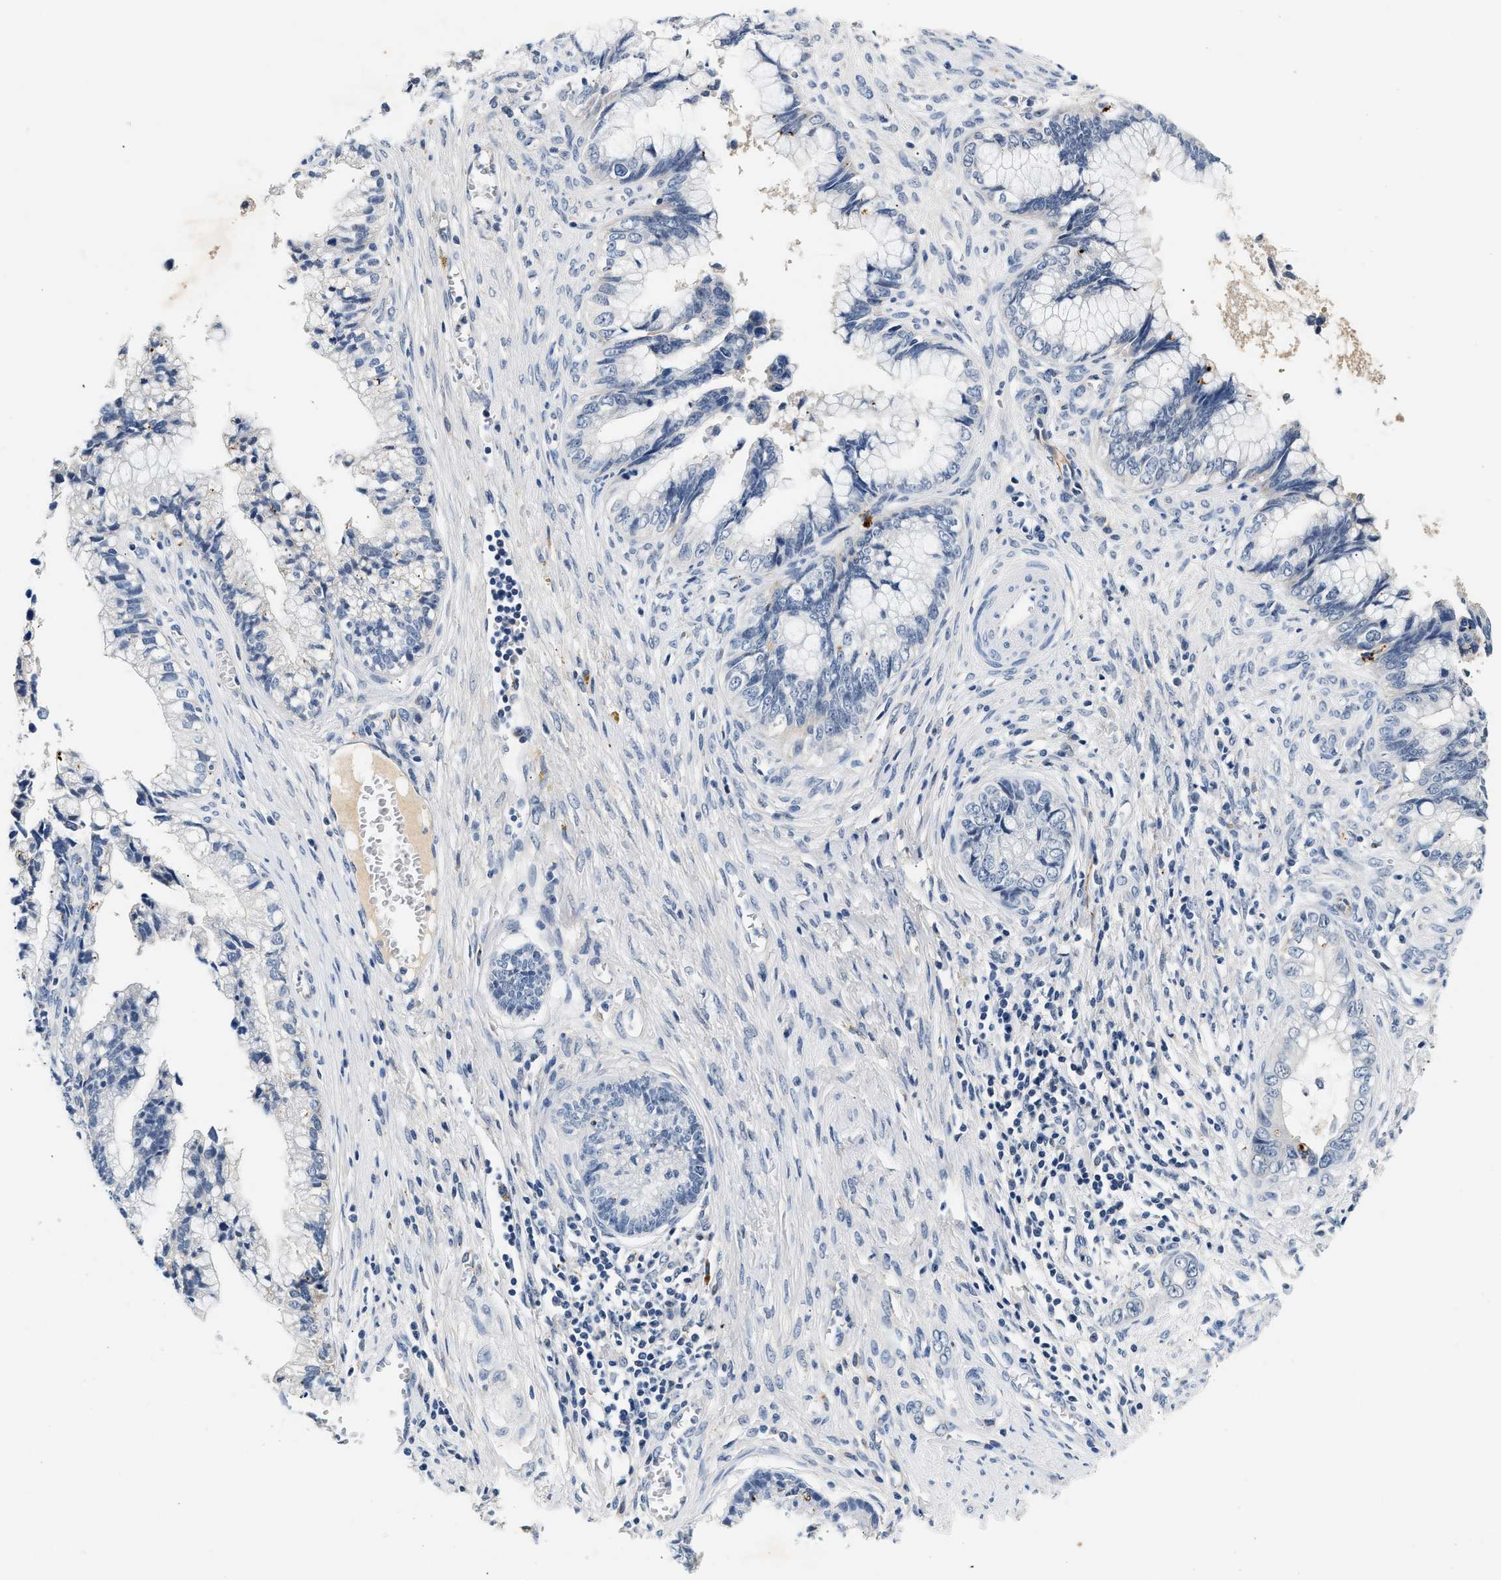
{"staining": {"intensity": "negative", "quantity": "none", "location": "none"}, "tissue": "cervical cancer", "cell_type": "Tumor cells", "image_type": "cancer", "snomed": [{"axis": "morphology", "description": "Adenocarcinoma, NOS"}, {"axis": "topography", "description": "Cervix"}], "caption": "A high-resolution micrograph shows immunohistochemistry (IHC) staining of cervical cancer, which exhibits no significant positivity in tumor cells. (Immunohistochemistry (ihc), brightfield microscopy, high magnification).", "gene": "MED22", "patient": {"sex": "female", "age": 44}}